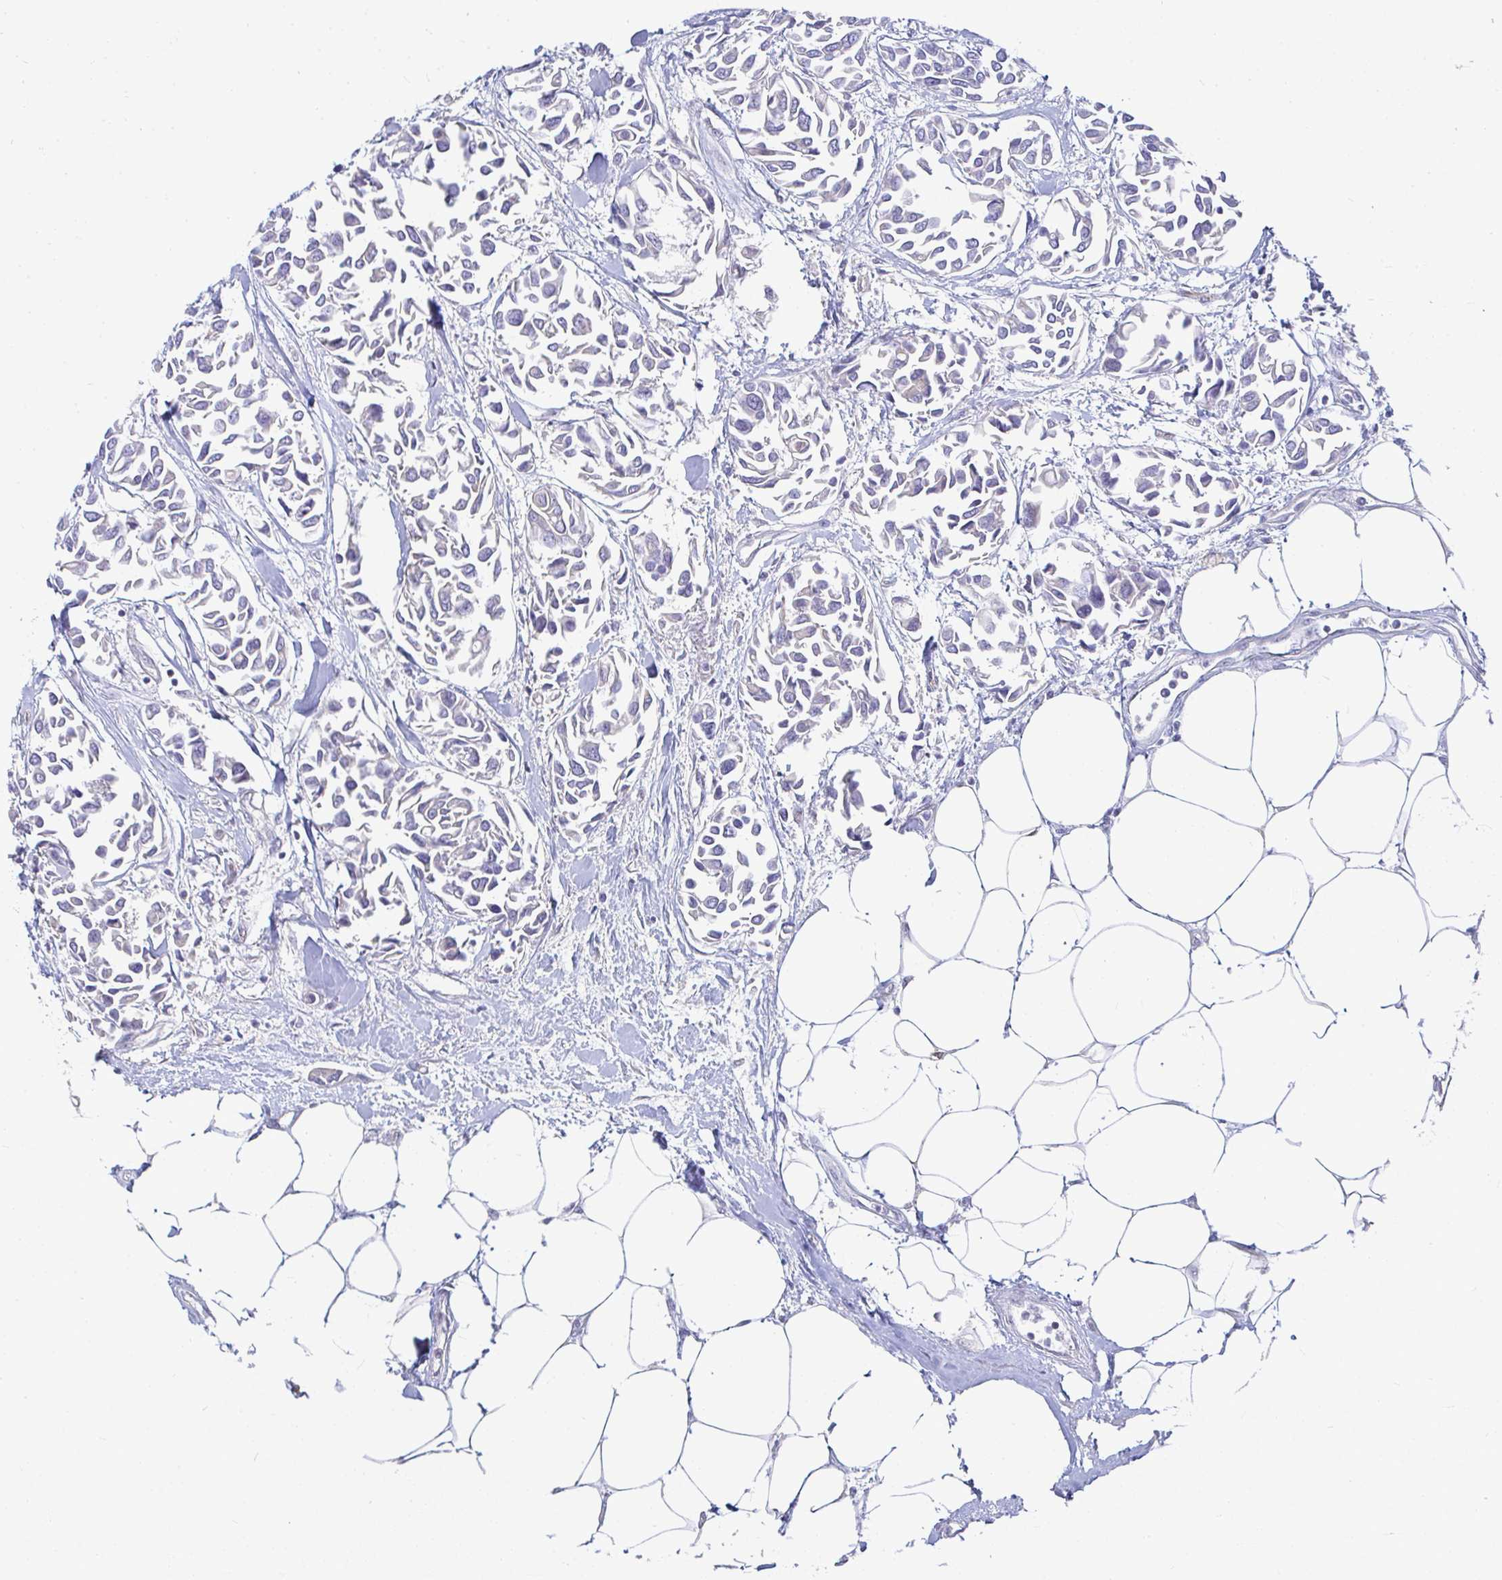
{"staining": {"intensity": "negative", "quantity": "none", "location": "none"}, "tissue": "breast cancer", "cell_type": "Tumor cells", "image_type": "cancer", "snomed": [{"axis": "morphology", "description": "Duct carcinoma"}, {"axis": "topography", "description": "Breast"}], "caption": "Immunohistochemical staining of intraductal carcinoma (breast) displays no significant expression in tumor cells.", "gene": "EIF1AD", "patient": {"sex": "female", "age": 54}}